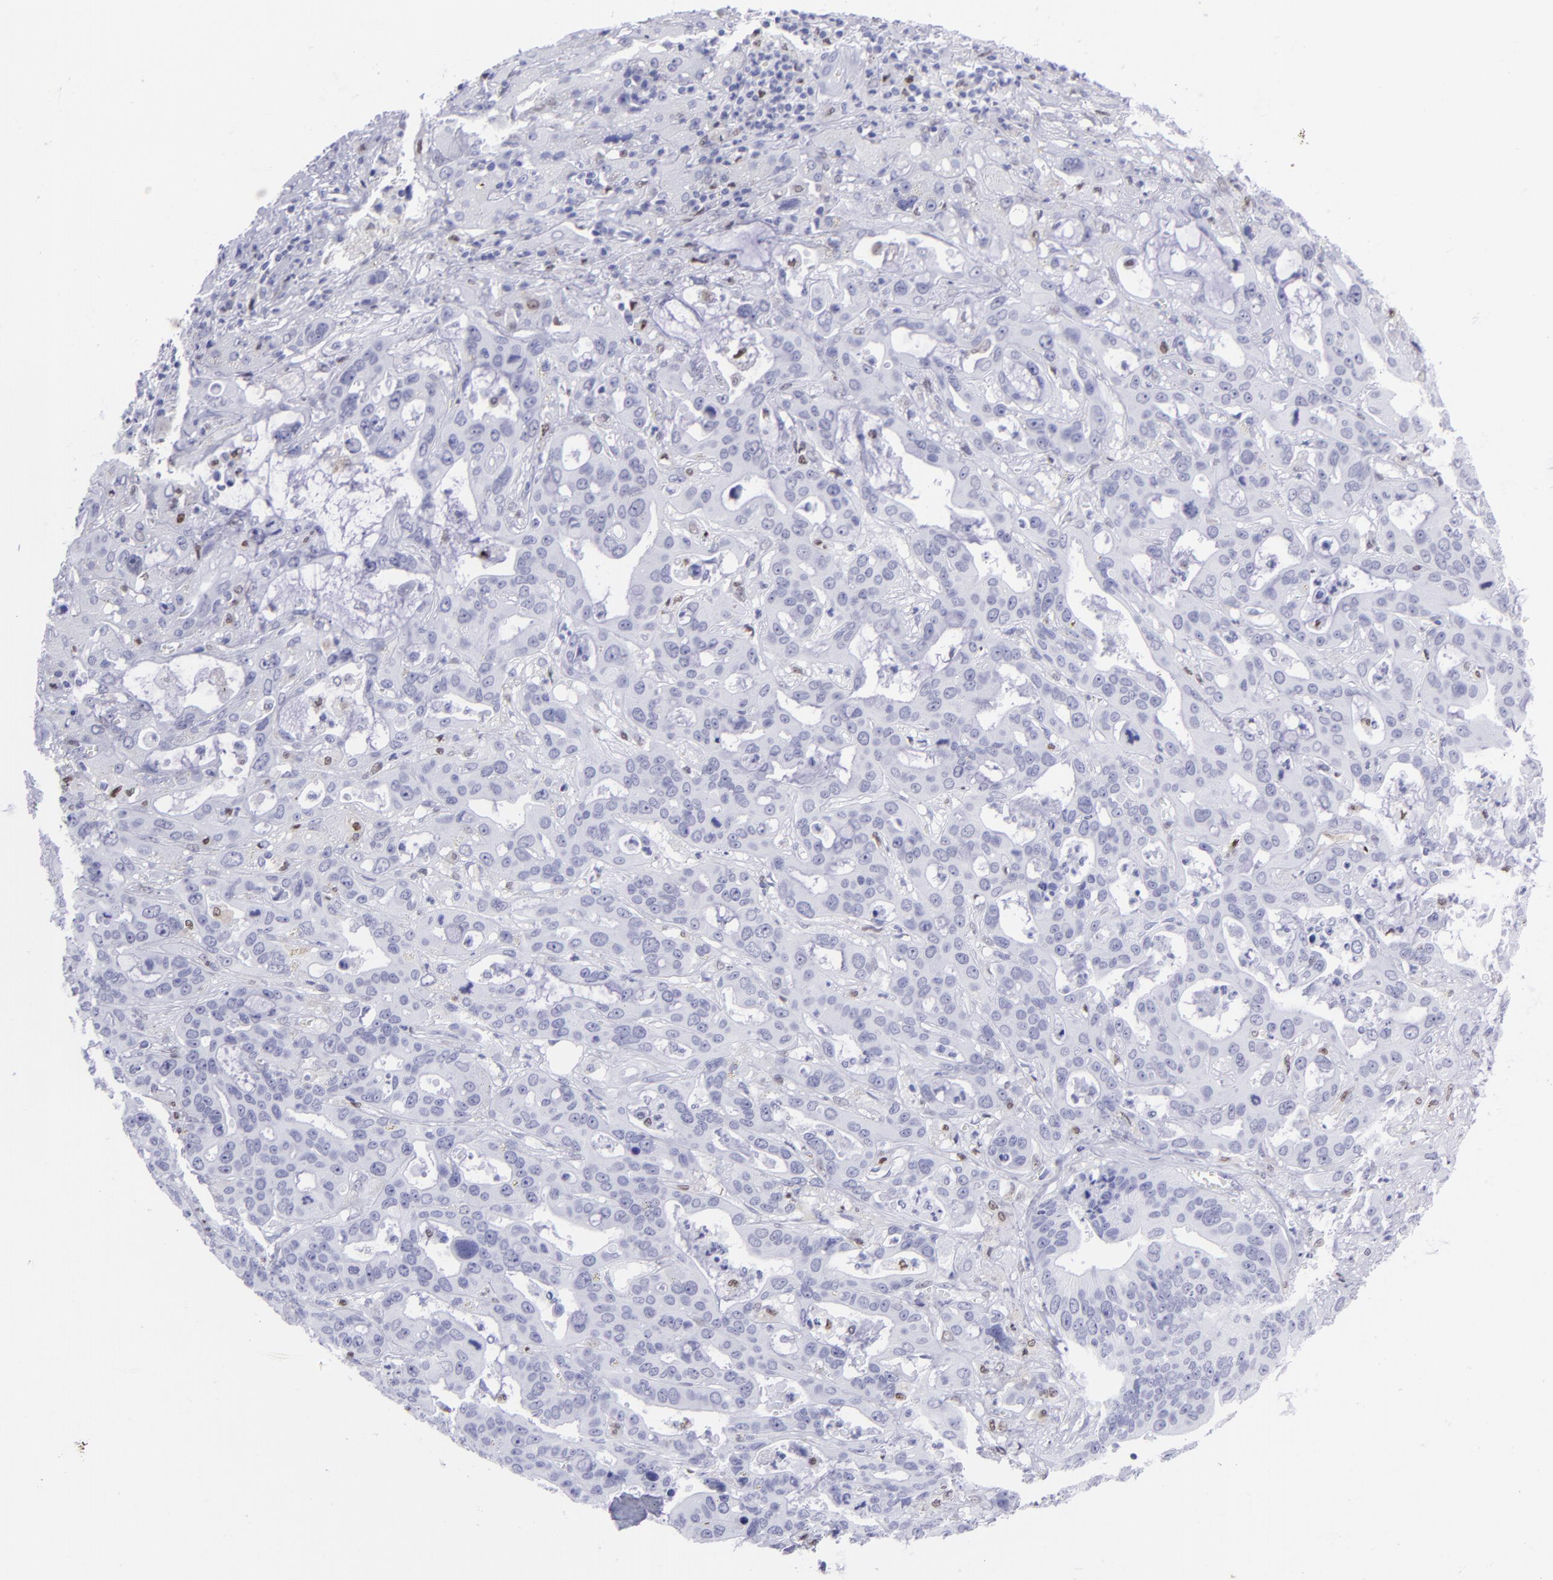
{"staining": {"intensity": "negative", "quantity": "none", "location": "none"}, "tissue": "liver cancer", "cell_type": "Tumor cells", "image_type": "cancer", "snomed": [{"axis": "morphology", "description": "Cholangiocarcinoma"}, {"axis": "topography", "description": "Liver"}], "caption": "This is a image of IHC staining of cholangiocarcinoma (liver), which shows no positivity in tumor cells. (DAB IHC, high magnification).", "gene": "MITF", "patient": {"sex": "female", "age": 65}}